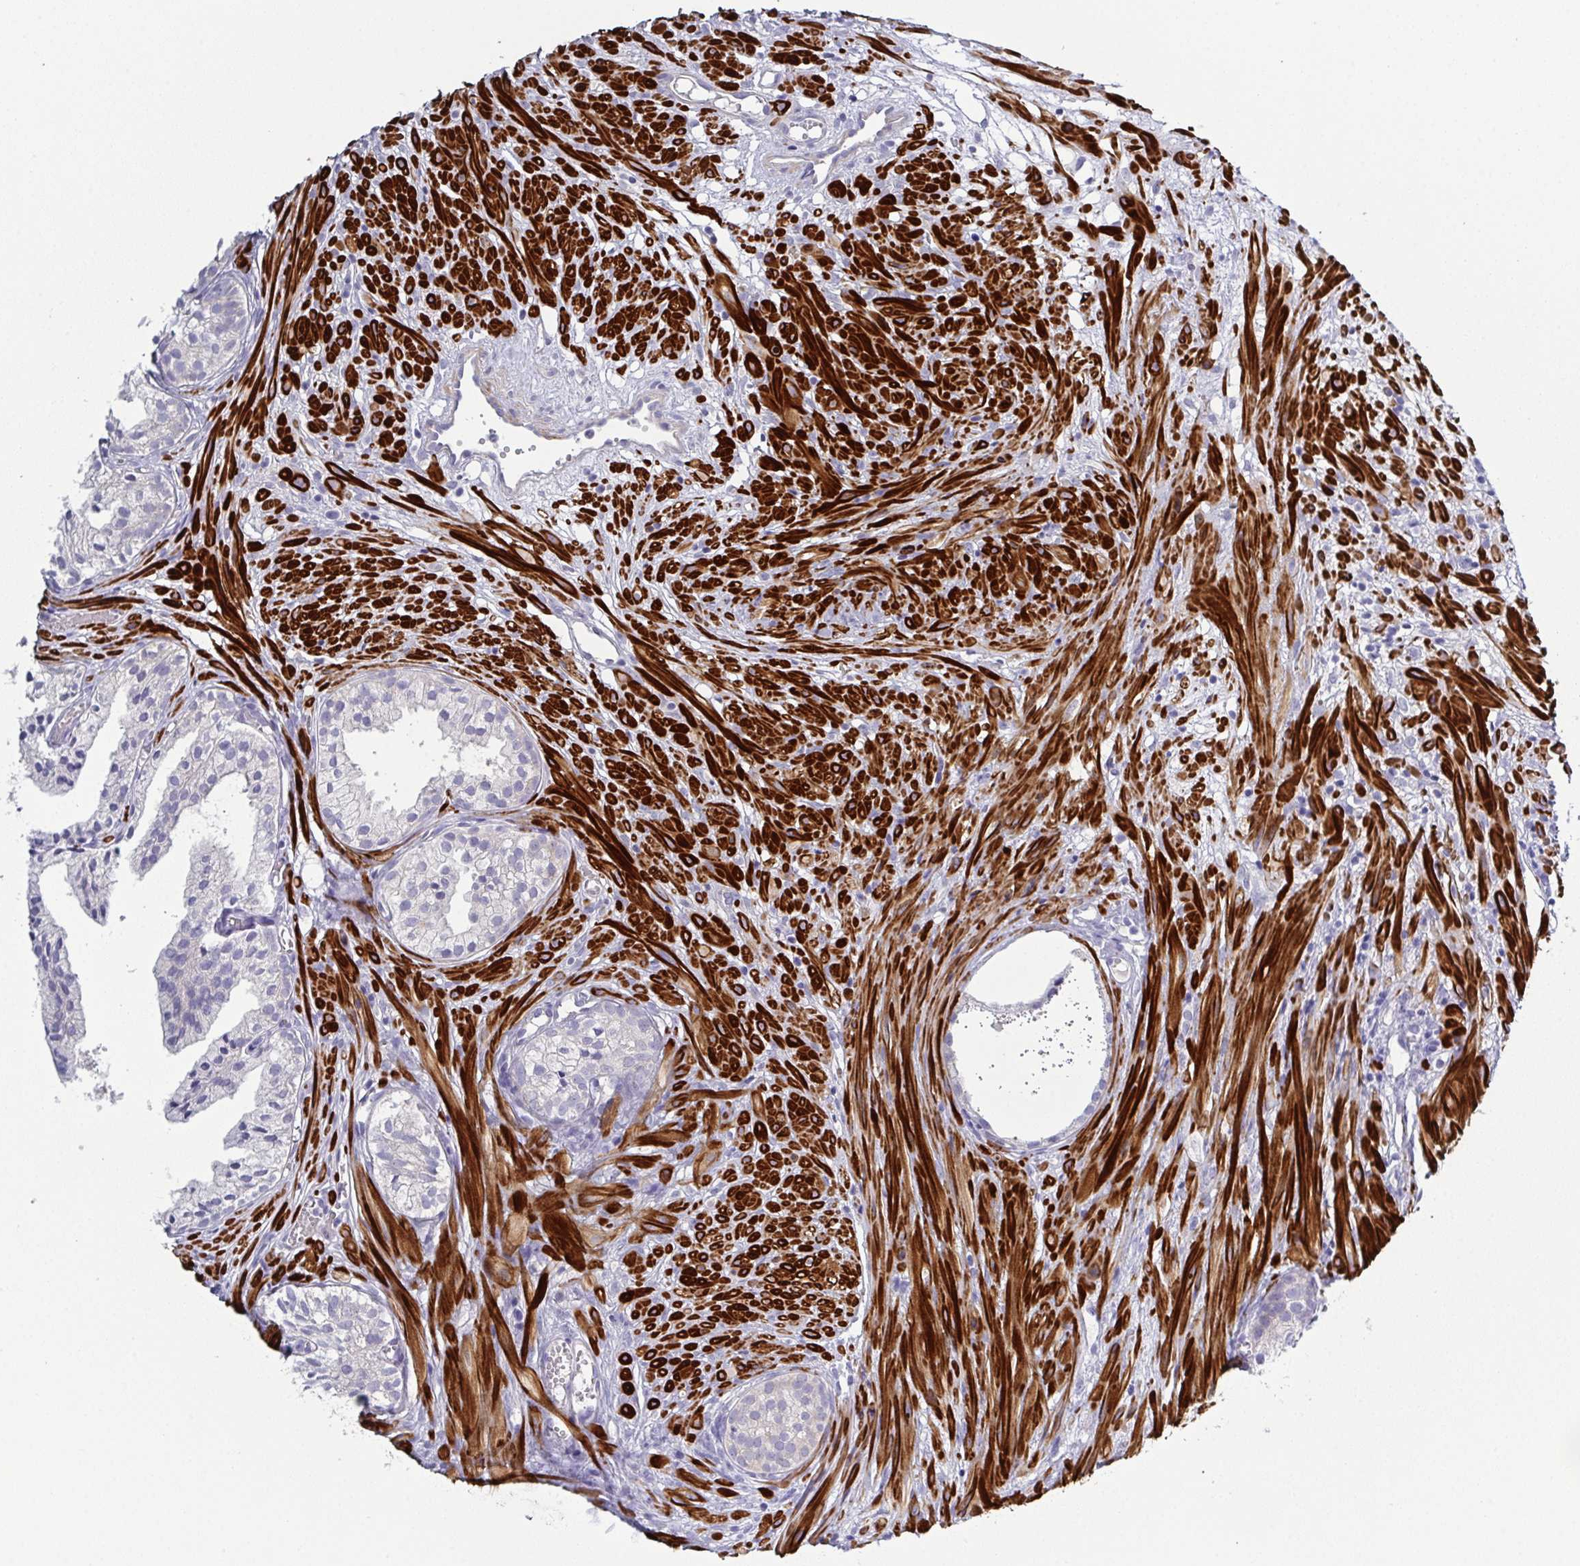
{"staining": {"intensity": "negative", "quantity": "none", "location": "none"}, "tissue": "prostate cancer", "cell_type": "Tumor cells", "image_type": "cancer", "snomed": [{"axis": "morphology", "description": "Adenocarcinoma, High grade"}, {"axis": "topography", "description": "Prostate"}], "caption": "A micrograph of prostate cancer stained for a protein demonstrates no brown staining in tumor cells.", "gene": "CFAP97D1", "patient": {"sex": "male", "age": 58}}